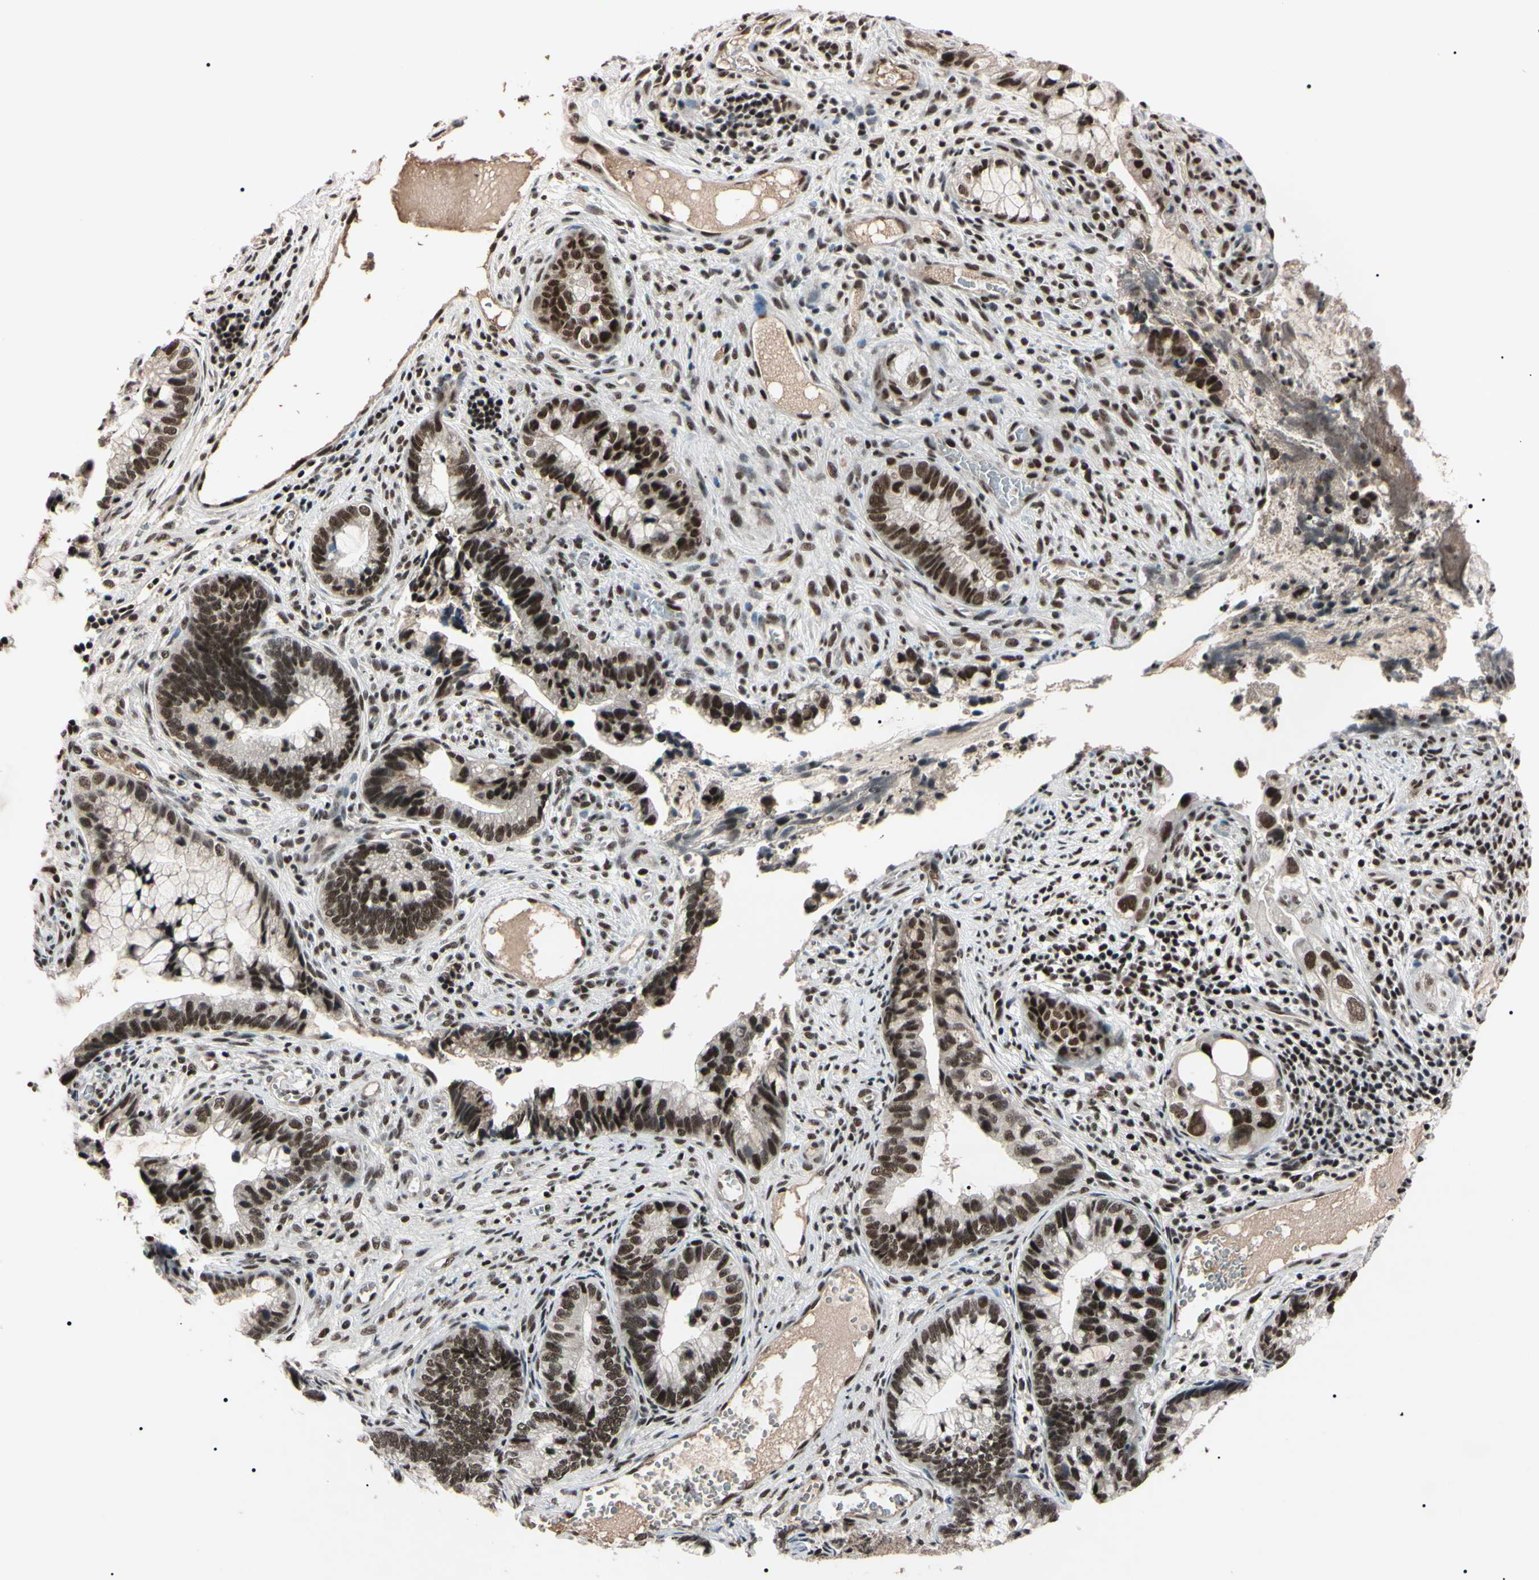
{"staining": {"intensity": "strong", "quantity": "<25%", "location": "nuclear"}, "tissue": "cervical cancer", "cell_type": "Tumor cells", "image_type": "cancer", "snomed": [{"axis": "morphology", "description": "Adenocarcinoma, NOS"}, {"axis": "topography", "description": "Cervix"}], "caption": "Adenocarcinoma (cervical) was stained to show a protein in brown. There is medium levels of strong nuclear staining in about <25% of tumor cells.", "gene": "YY1", "patient": {"sex": "female", "age": 44}}